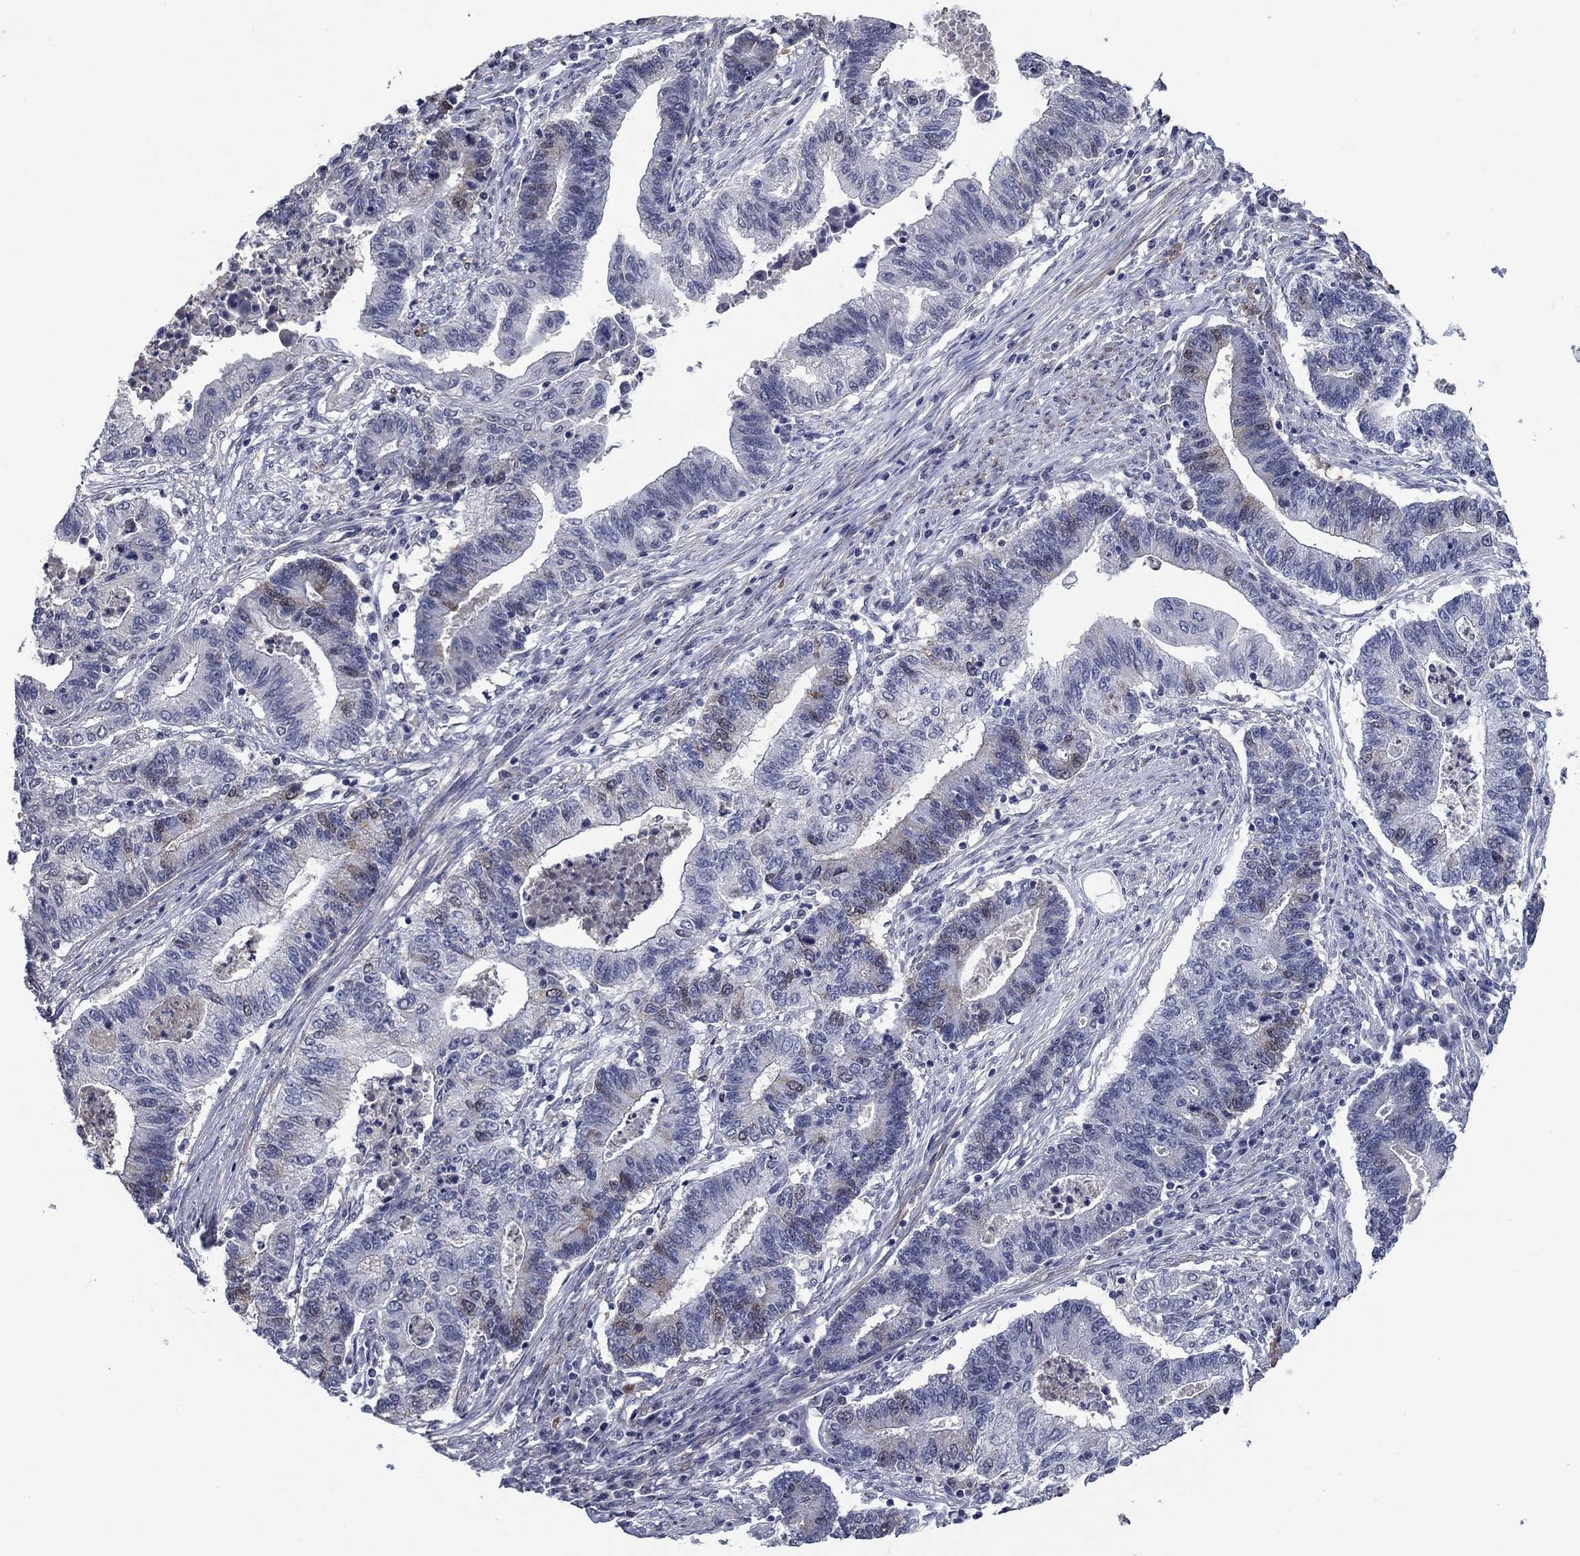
{"staining": {"intensity": "negative", "quantity": "none", "location": "none"}, "tissue": "endometrial cancer", "cell_type": "Tumor cells", "image_type": "cancer", "snomed": [{"axis": "morphology", "description": "Adenocarcinoma, NOS"}, {"axis": "topography", "description": "Uterus"}, {"axis": "topography", "description": "Endometrium"}], "caption": "This is an immunohistochemistry (IHC) micrograph of human endometrial cancer (adenocarcinoma). There is no positivity in tumor cells.", "gene": "TYMS", "patient": {"sex": "female", "age": 54}}